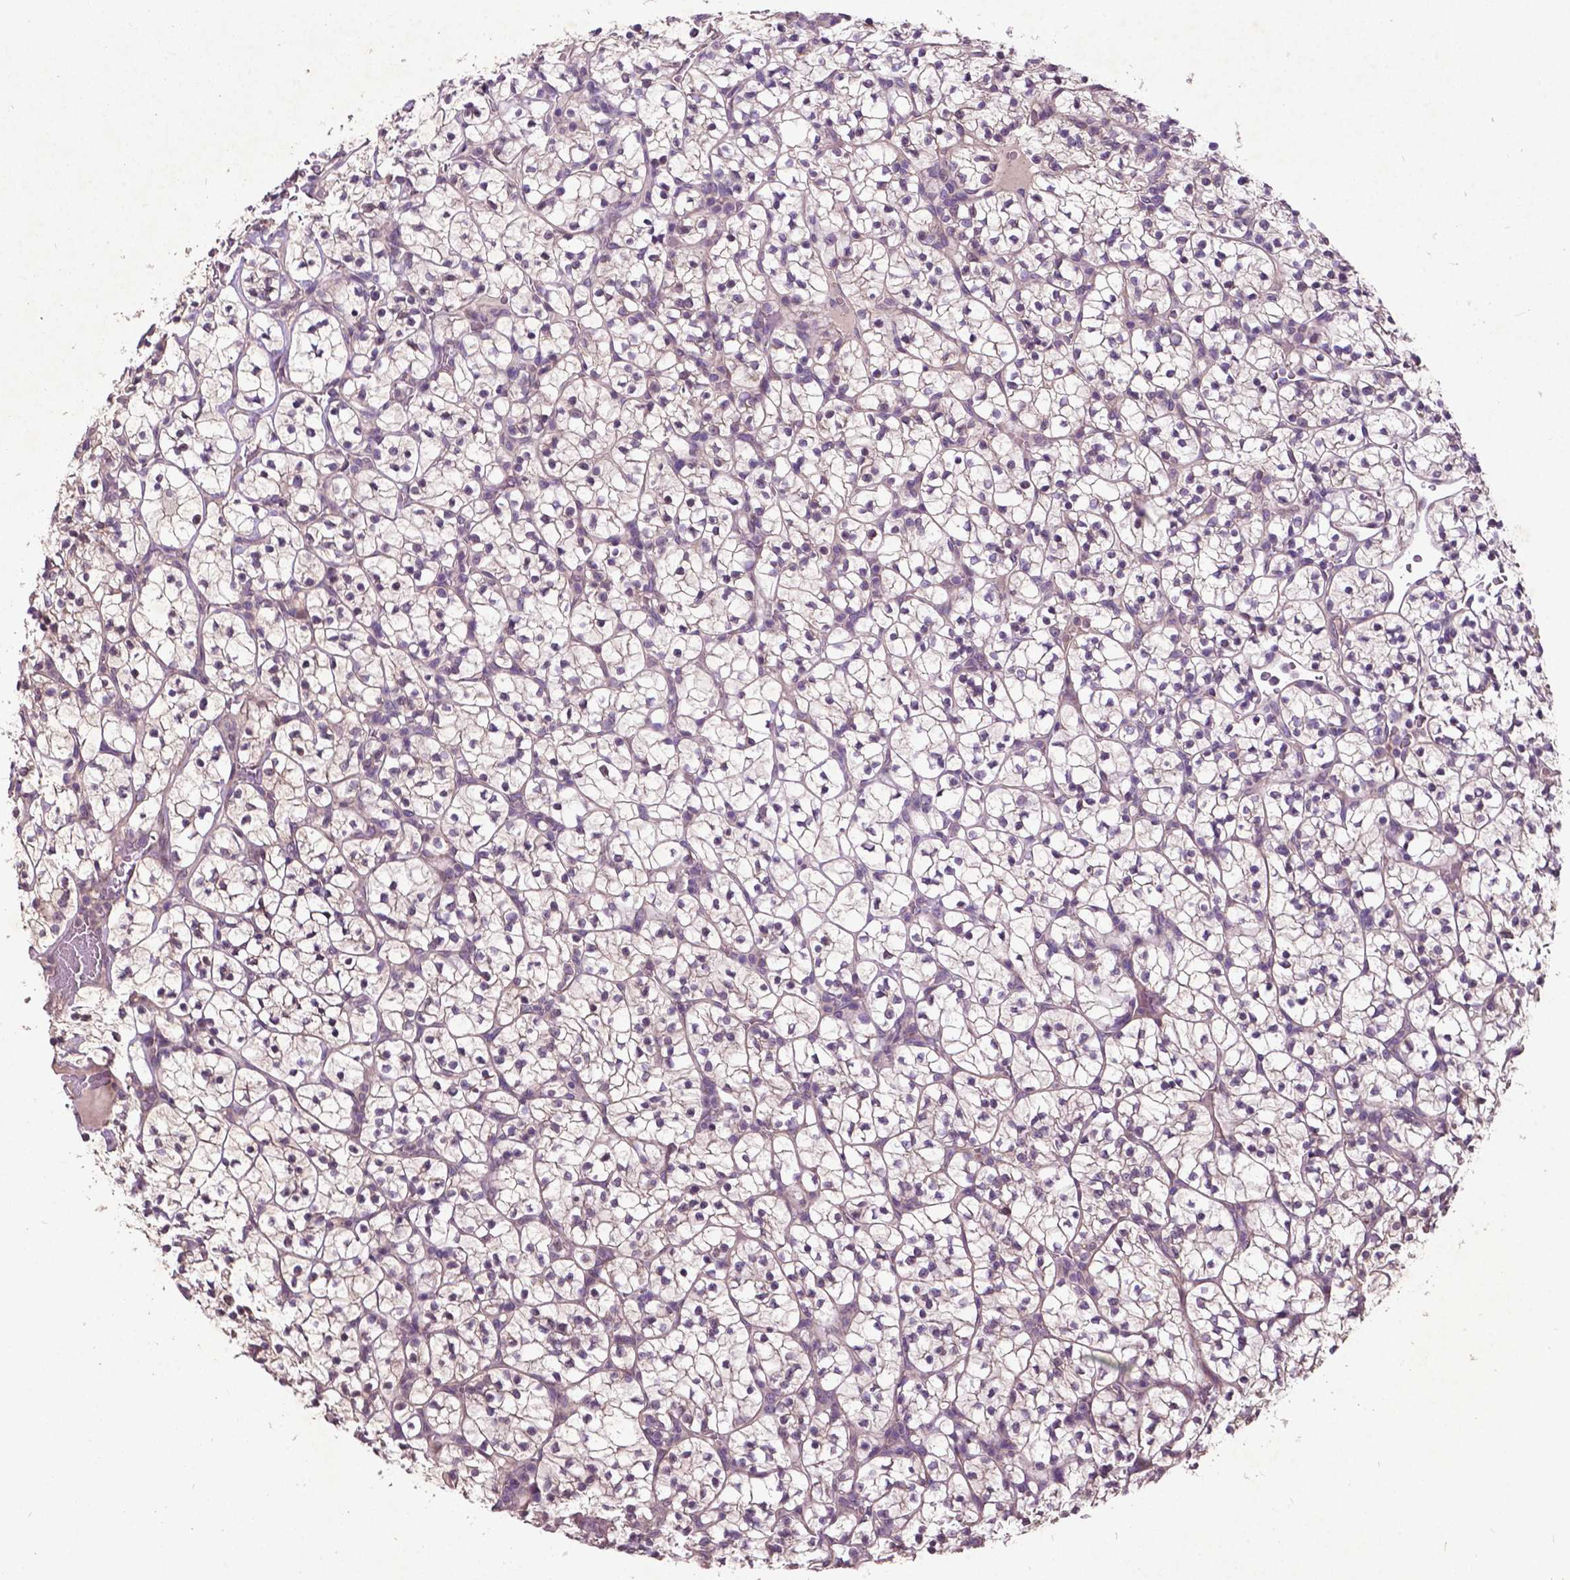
{"staining": {"intensity": "negative", "quantity": "none", "location": "none"}, "tissue": "renal cancer", "cell_type": "Tumor cells", "image_type": "cancer", "snomed": [{"axis": "morphology", "description": "Adenocarcinoma, NOS"}, {"axis": "topography", "description": "Kidney"}], "caption": "This is a image of immunohistochemistry staining of renal cancer (adenocarcinoma), which shows no staining in tumor cells.", "gene": "AP1S3", "patient": {"sex": "female", "age": 89}}